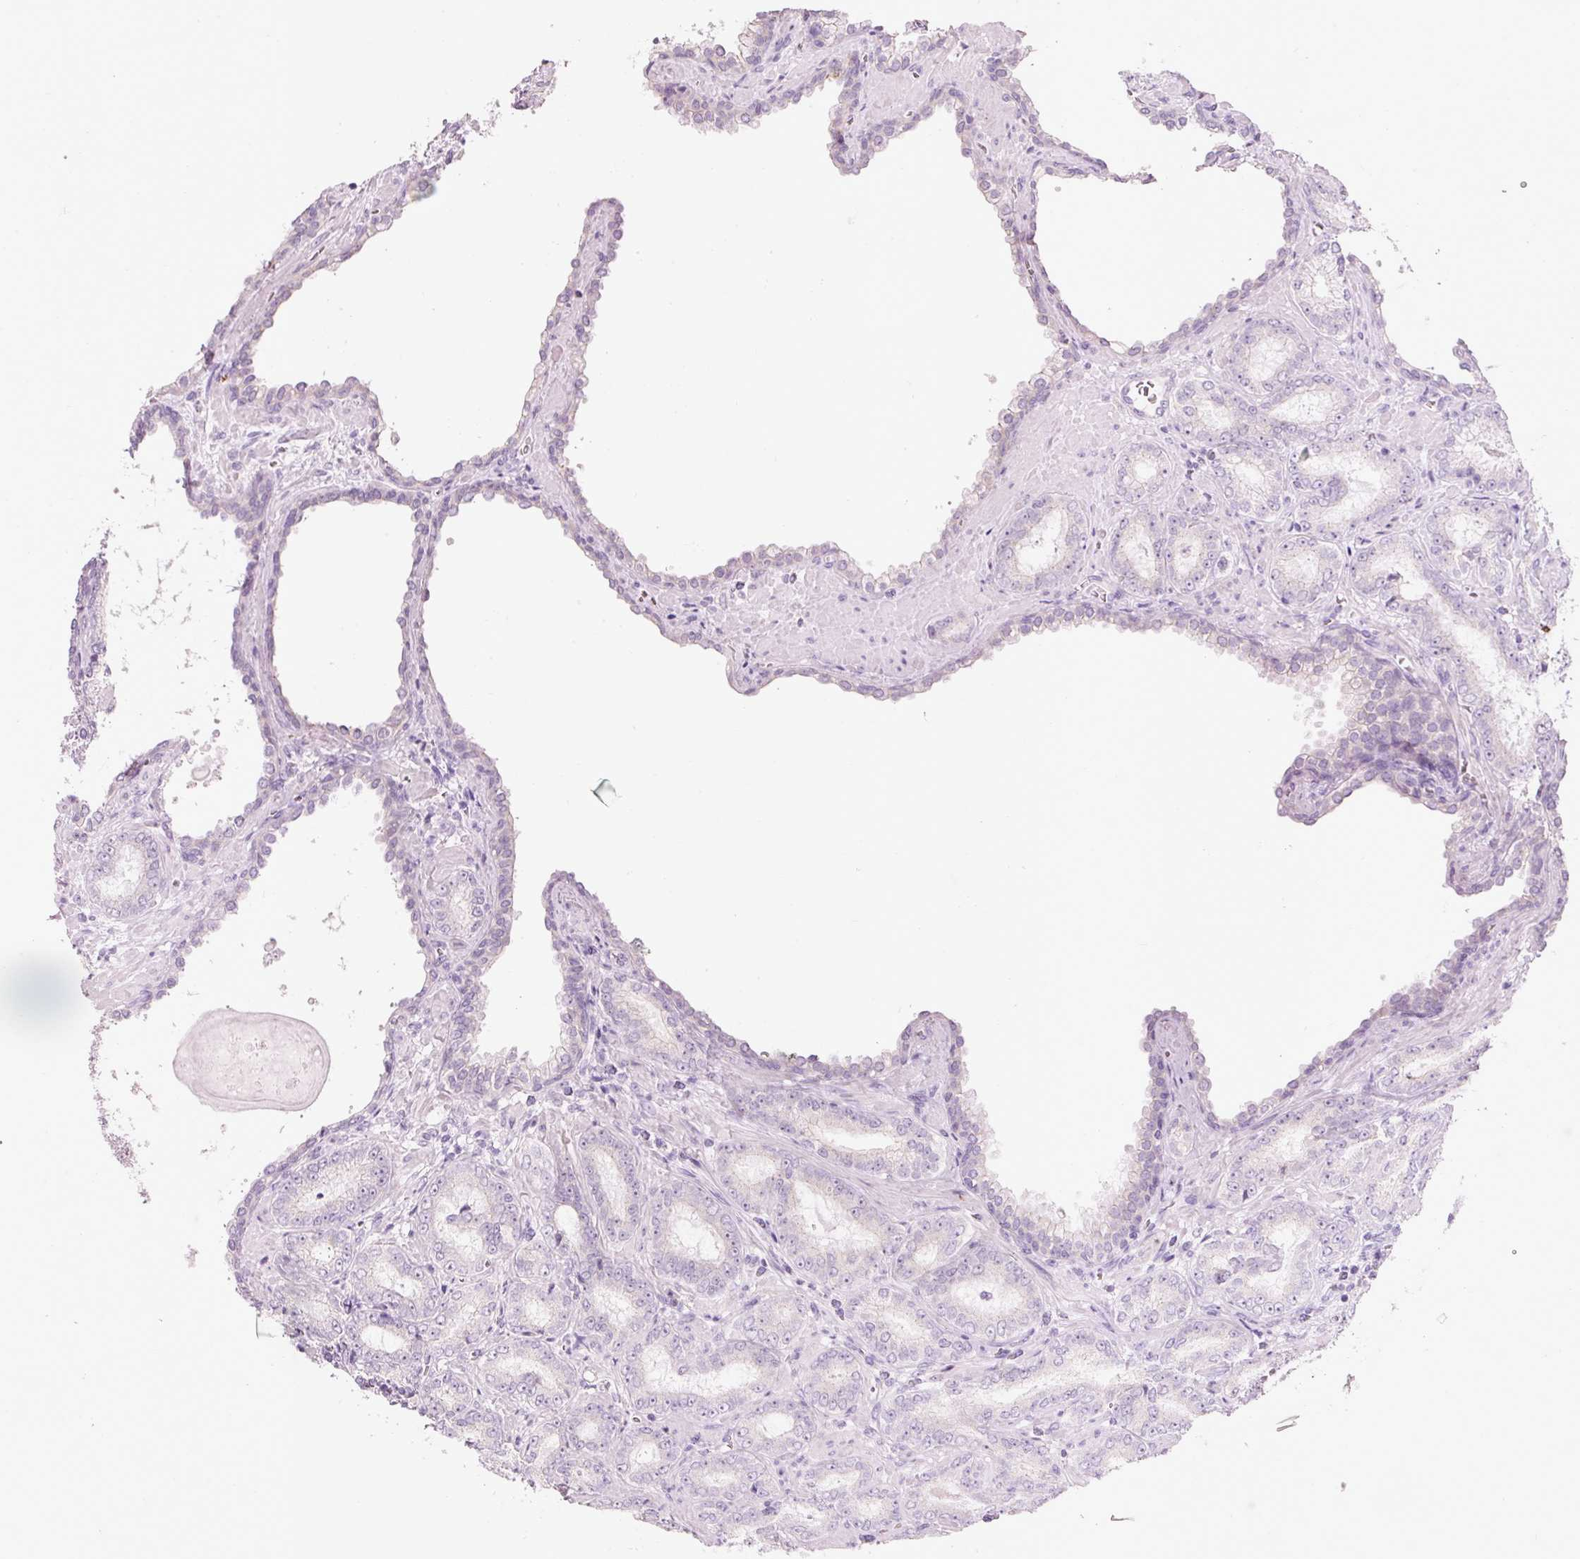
{"staining": {"intensity": "negative", "quantity": "none", "location": "none"}, "tissue": "prostate cancer", "cell_type": "Tumor cells", "image_type": "cancer", "snomed": [{"axis": "morphology", "description": "Adenocarcinoma, High grade"}, {"axis": "topography", "description": "Prostate"}], "caption": "DAB immunohistochemical staining of prostate cancer reveals no significant expression in tumor cells.", "gene": "DHRS11", "patient": {"sex": "male", "age": 72}}